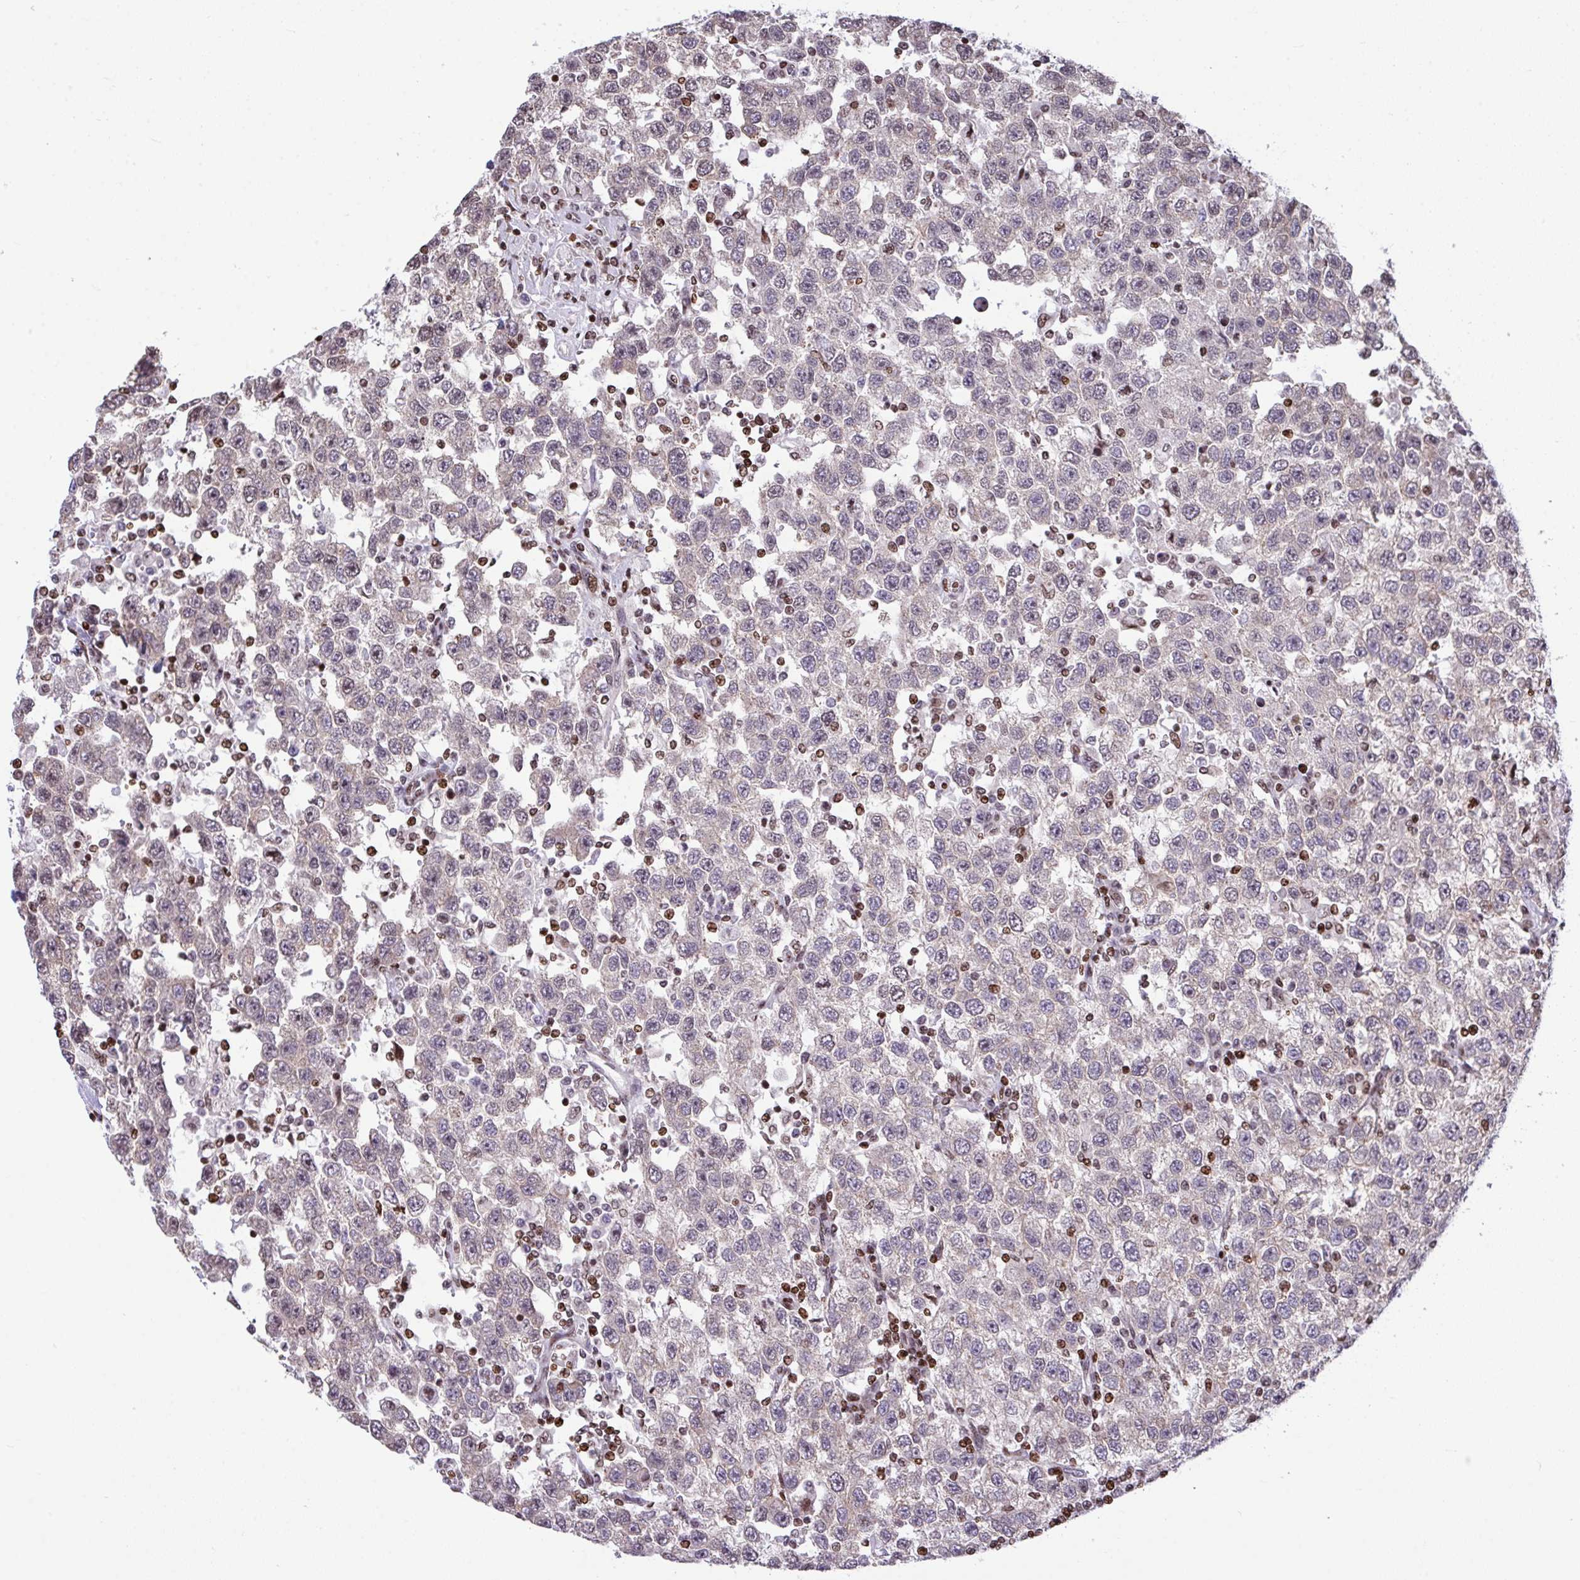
{"staining": {"intensity": "negative", "quantity": "none", "location": "none"}, "tissue": "testis cancer", "cell_type": "Tumor cells", "image_type": "cancer", "snomed": [{"axis": "morphology", "description": "Seminoma, NOS"}, {"axis": "topography", "description": "Testis"}], "caption": "Tumor cells show no significant staining in testis cancer.", "gene": "RAPGEF5", "patient": {"sex": "male", "age": 41}}